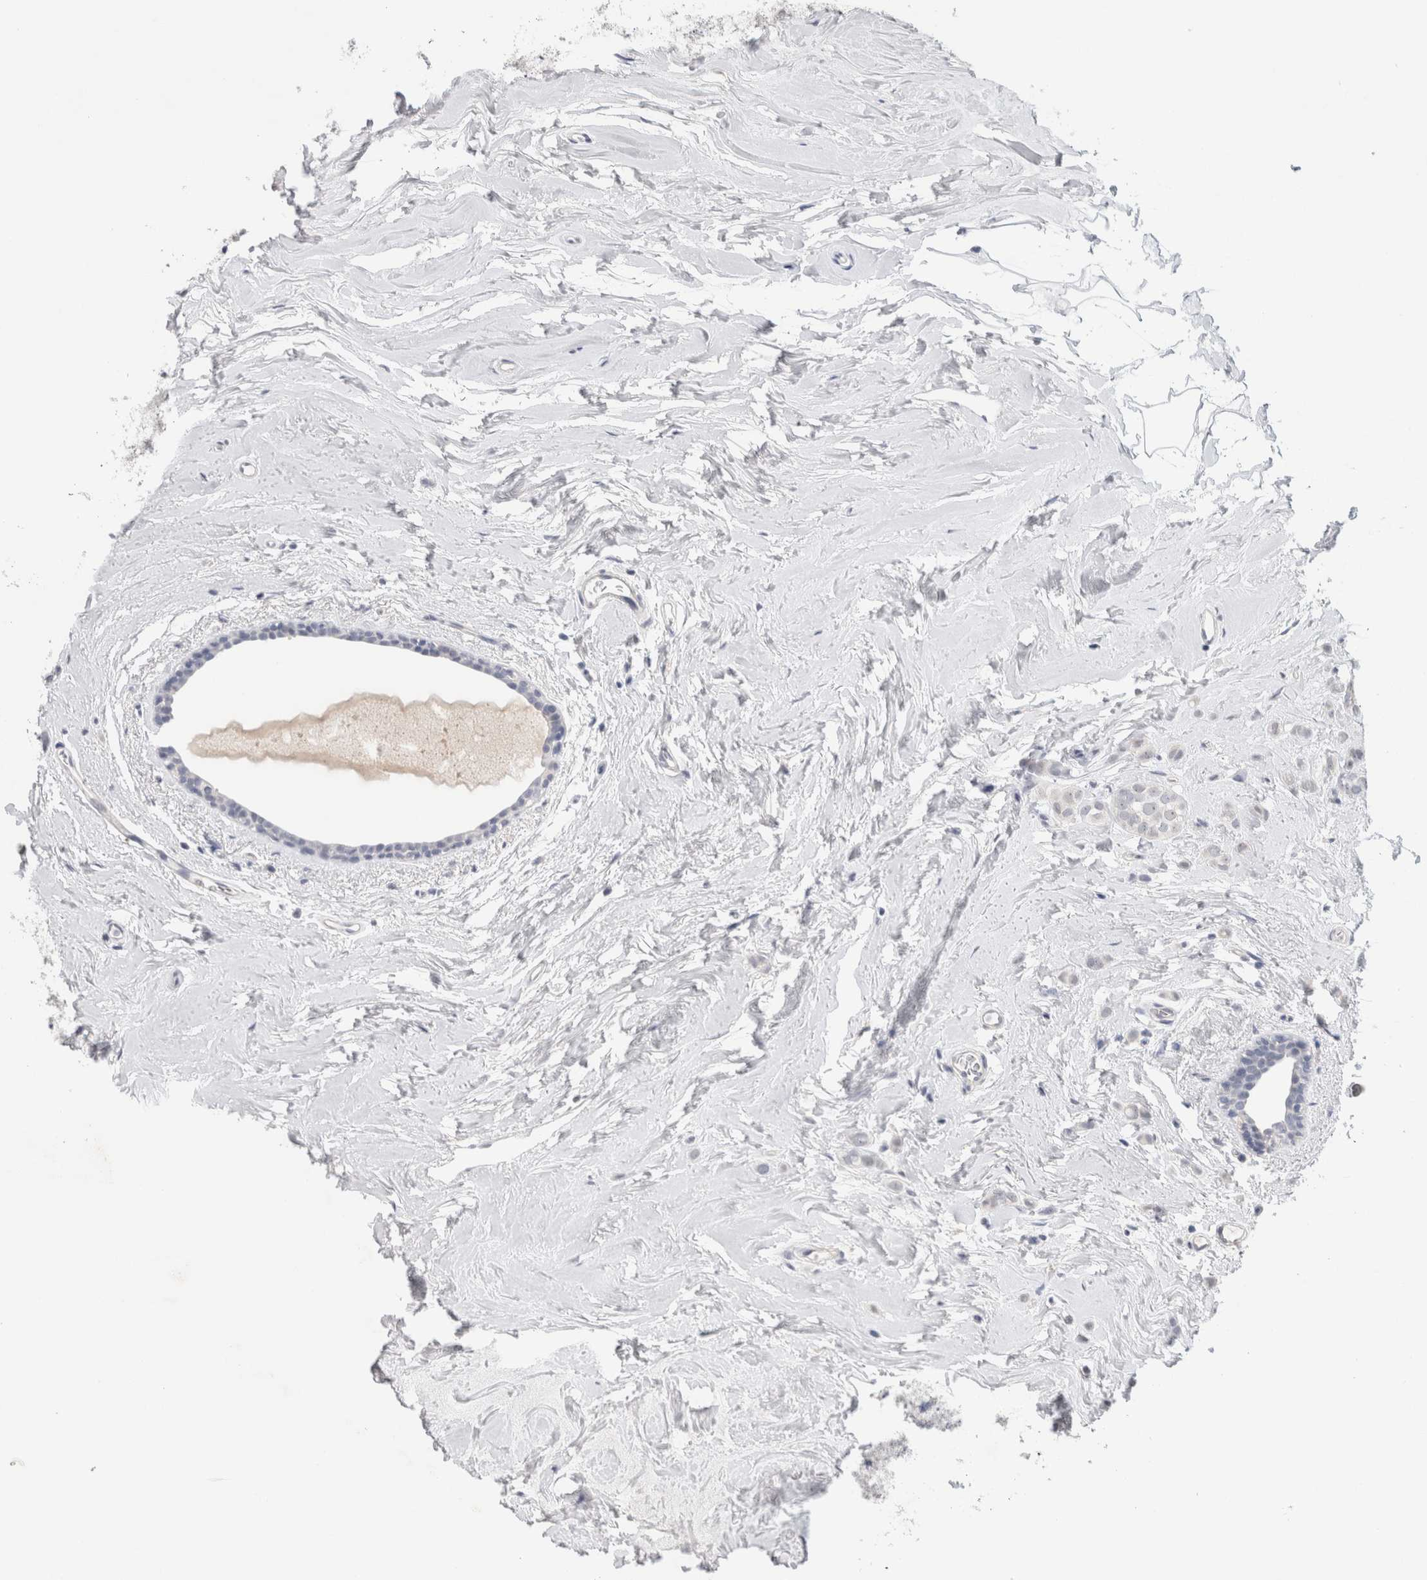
{"staining": {"intensity": "negative", "quantity": "none", "location": "none"}, "tissue": "breast cancer", "cell_type": "Tumor cells", "image_type": "cancer", "snomed": [{"axis": "morphology", "description": "Lobular carcinoma"}, {"axis": "topography", "description": "Breast"}], "caption": "The micrograph reveals no significant staining in tumor cells of breast lobular carcinoma.", "gene": "TONSL", "patient": {"sex": "female", "age": 47}}